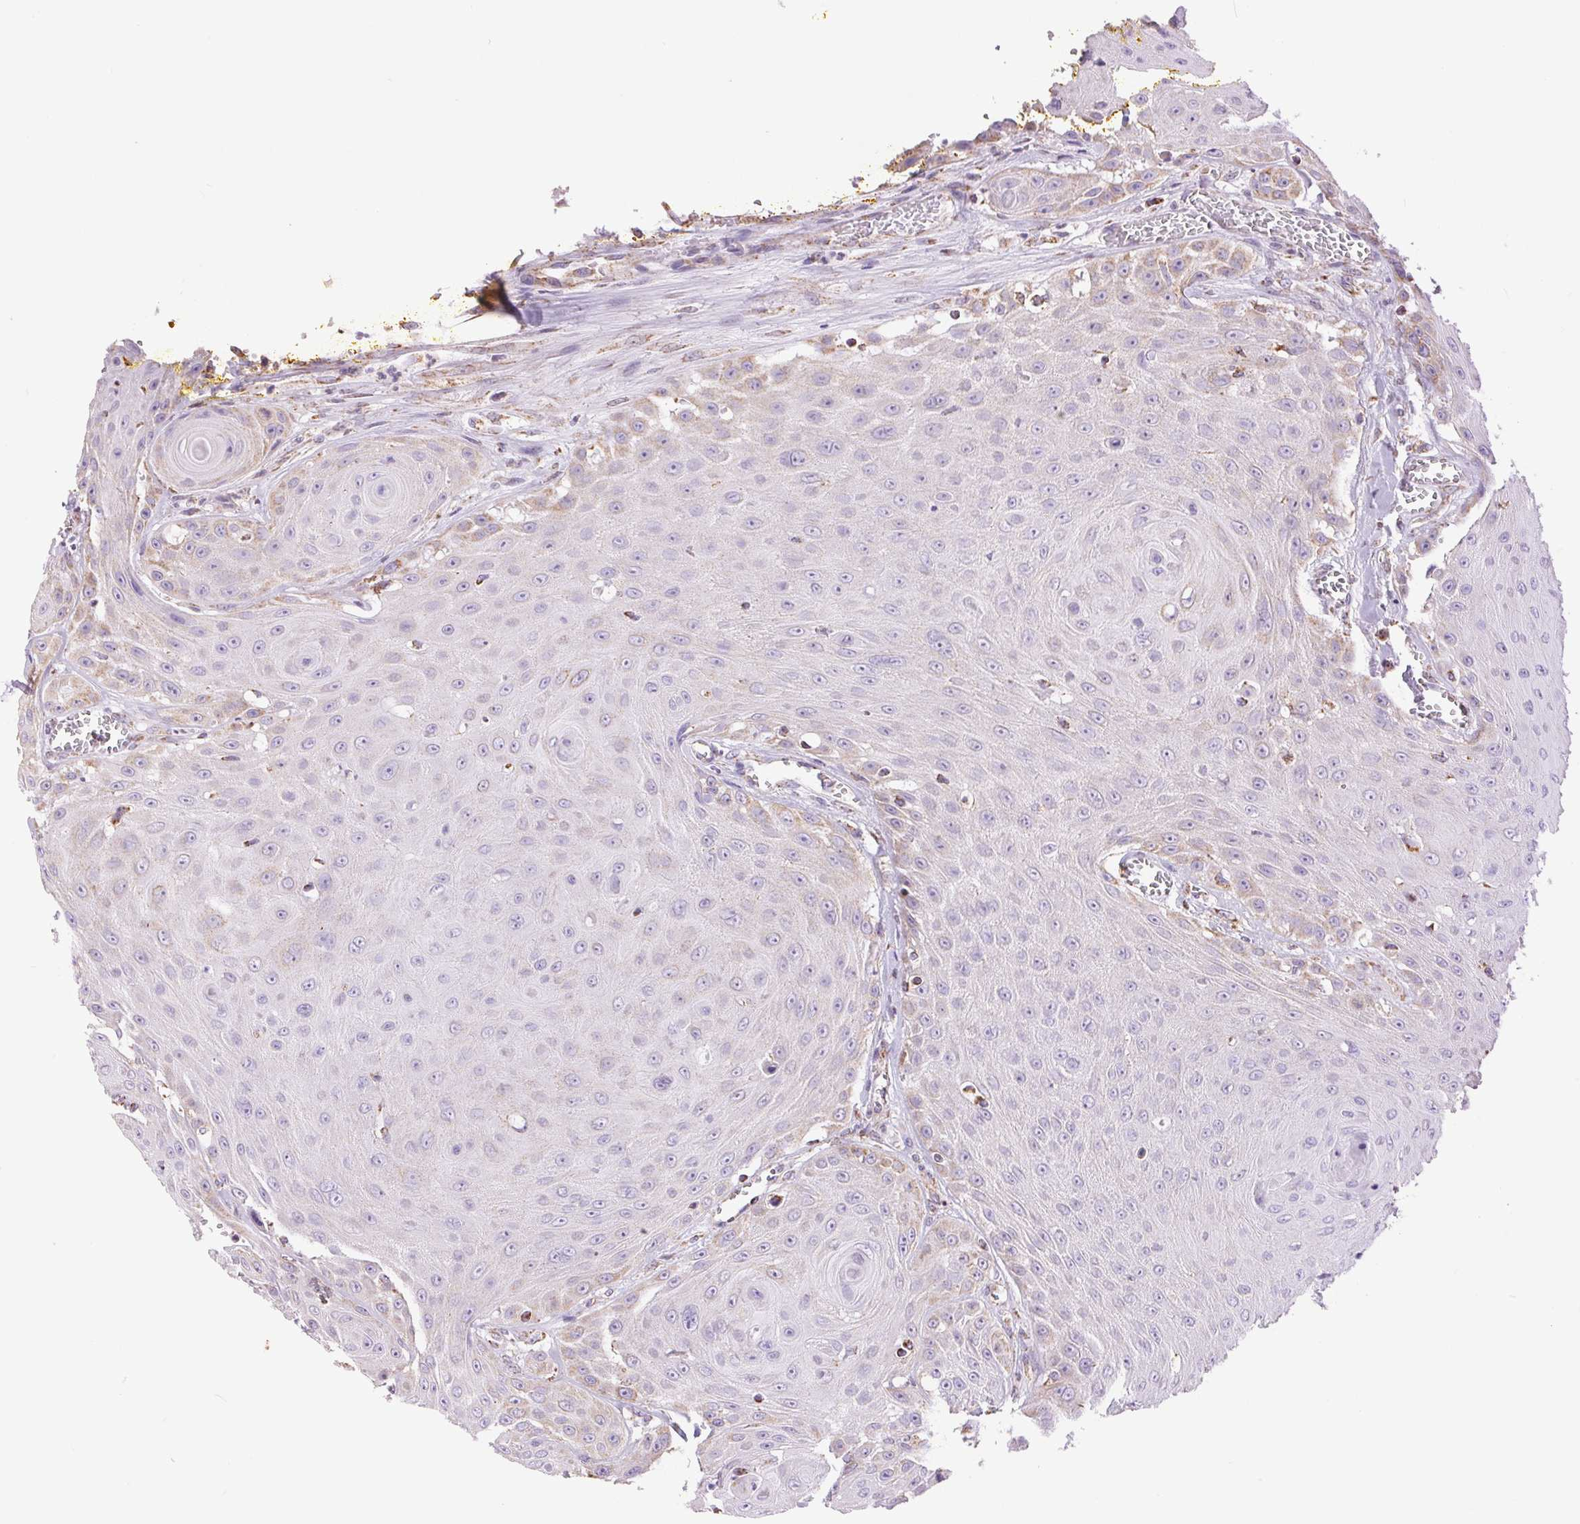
{"staining": {"intensity": "weak", "quantity": "25%-75%", "location": "cytoplasmic/membranous"}, "tissue": "head and neck cancer", "cell_type": "Tumor cells", "image_type": "cancer", "snomed": [{"axis": "morphology", "description": "Squamous cell carcinoma, NOS"}, {"axis": "topography", "description": "Oral tissue"}, {"axis": "topography", "description": "Head-Neck"}], "caption": "Squamous cell carcinoma (head and neck) stained with a brown dye shows weak cytoplasmic/membranous positive expression in about 25%-75% of tumor cells.", "gene": "ATP5PB", "patient": {"sex": "male", "age": 81}}